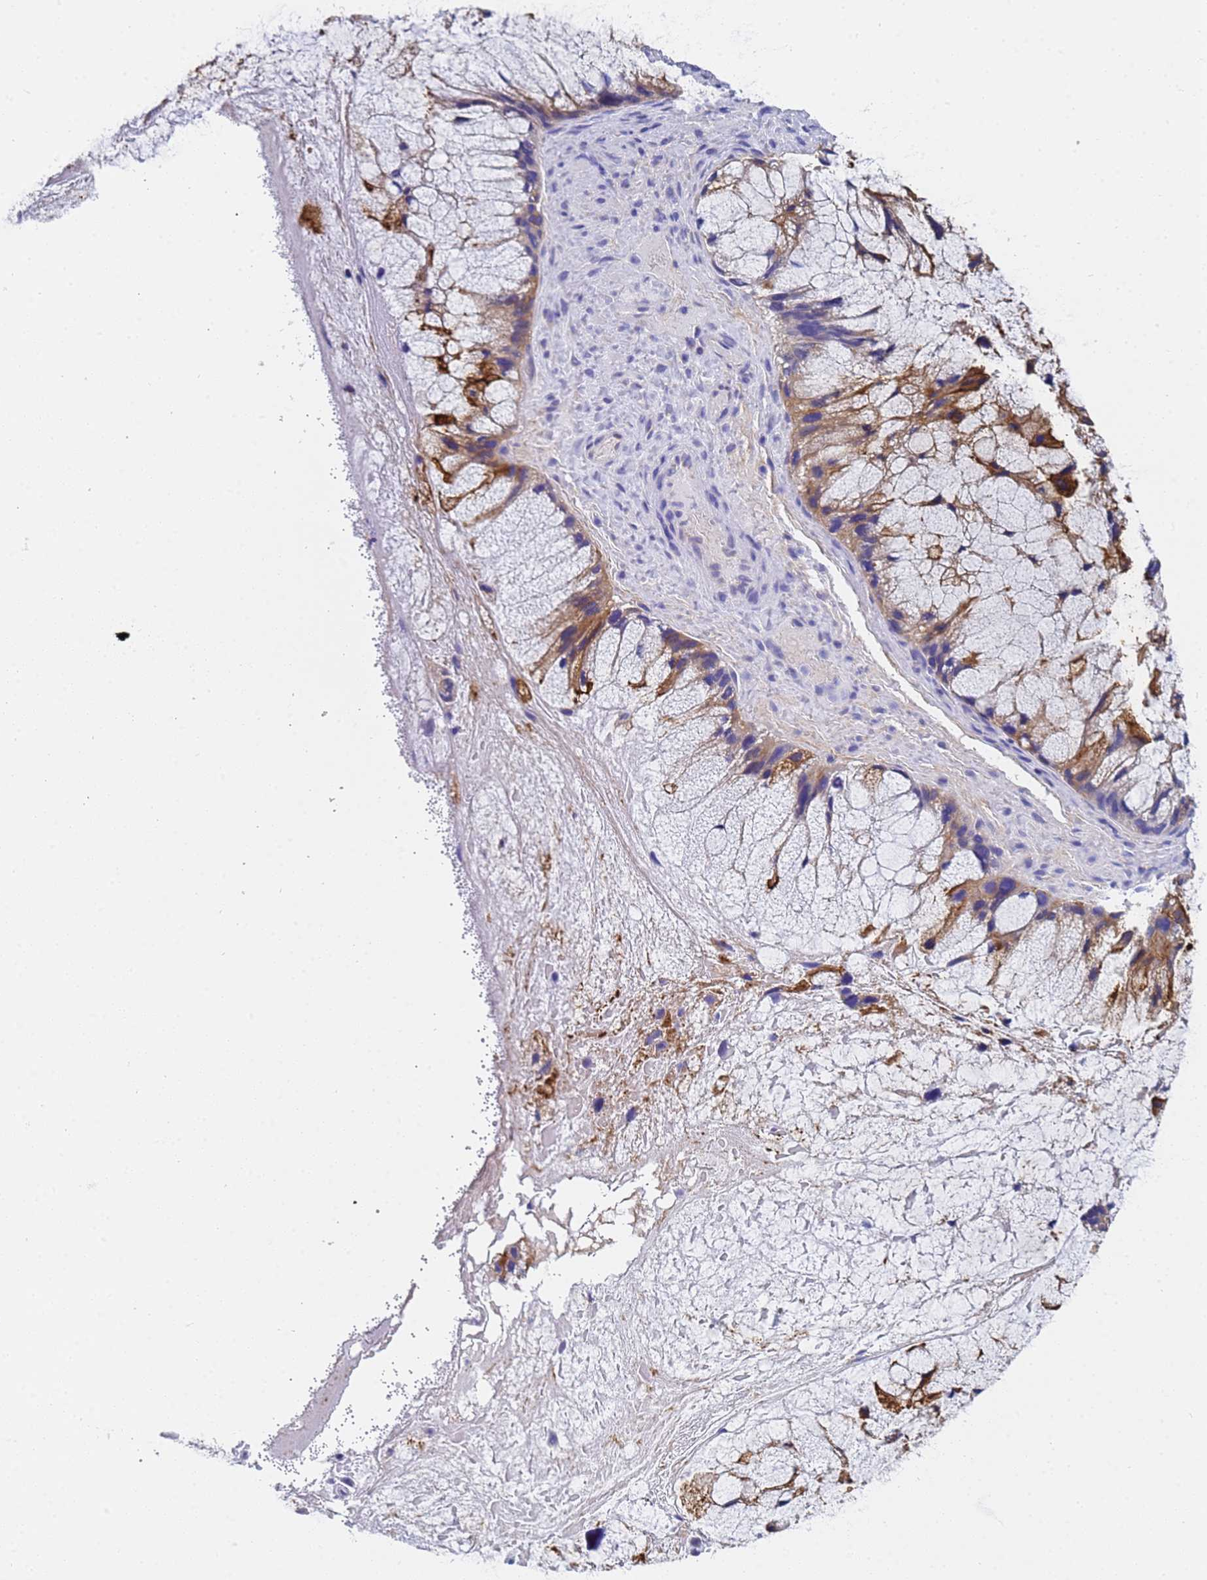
{"staining": {"intensity": "moderate", "quantity": ">75%", "location": "cytoplasmic/membranous"}, "tissue": "ovarian cancer", "cell_type": "Tumor cells", "image_type": "cancer", "snomed": [{"axis": "morphology", "description": "Cystadenocarcinoma, mucinous, NOS"}, {"axis": "topography", "description": "Ovary"}], "caption": "DAB (3,3'-diaminobenzidine) immunohistochemical staining of mucinous cystadenocarcinoma (ovarian) shows moderate cytoplasmic/membranous protein staining in approximately >75% of tumor cells.", "gene": "TM4SF4", "patient": {"sex": "female", "age": 37}}